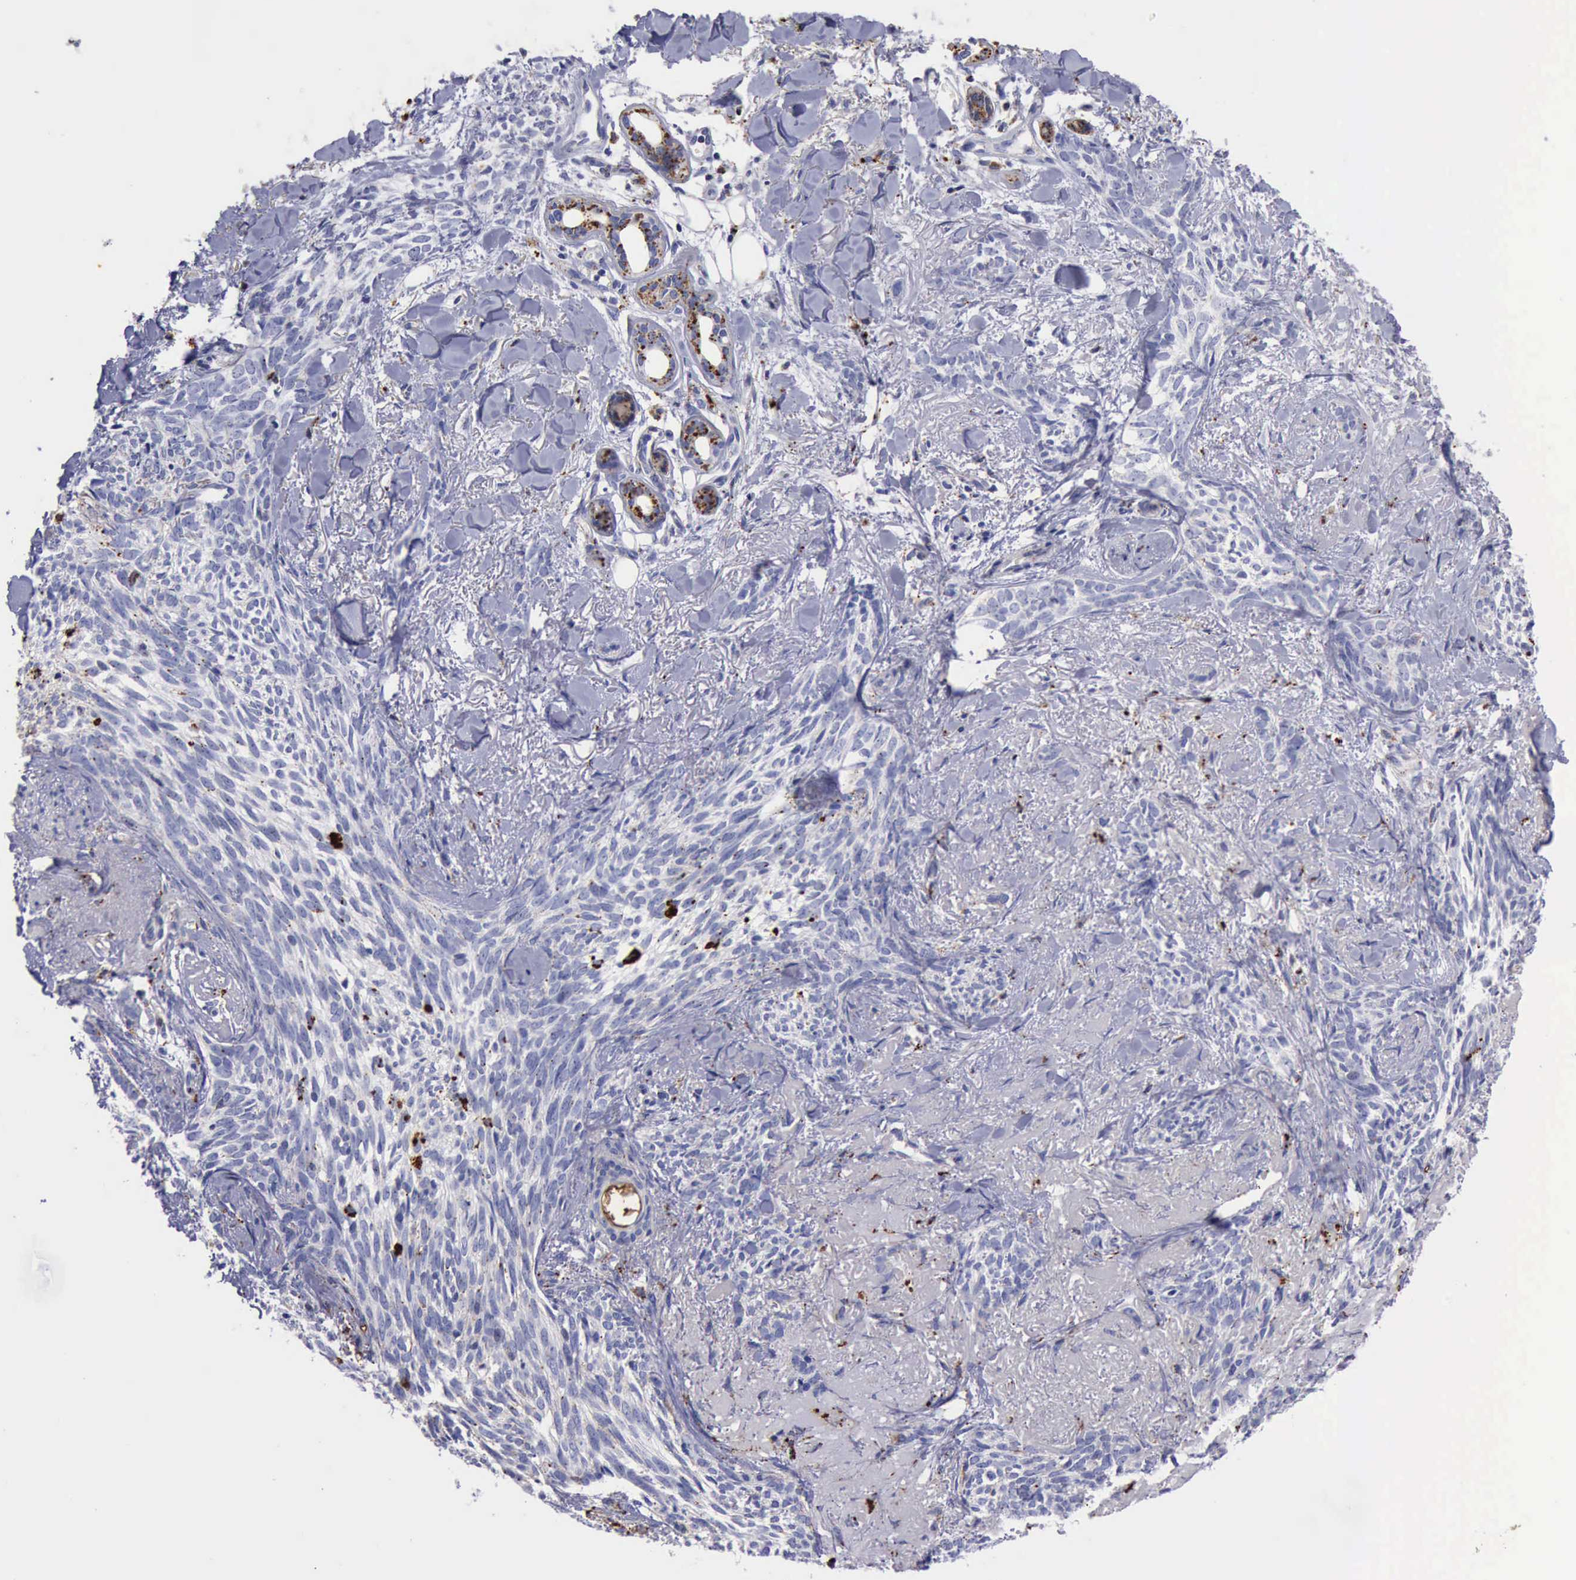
{"staining": {"intensity": "weak", "quantity": "<25%", "location": "cytoplasmic/membranous"}, "tissue": "skin cancer", "cell_type": "Tumor cells", "image_type": "cancer", "snomed": [{"axis": "morphology", "description": "Basal cell carcinoma"}, {"axis": "topography", "description": "Skin"}], "caption": "Image shows no protein staining in tumor cells of basal cell carcinoma (skin) tissue.", "gene": "CTSD", "patient": {"sex": "female", "age": 81}}